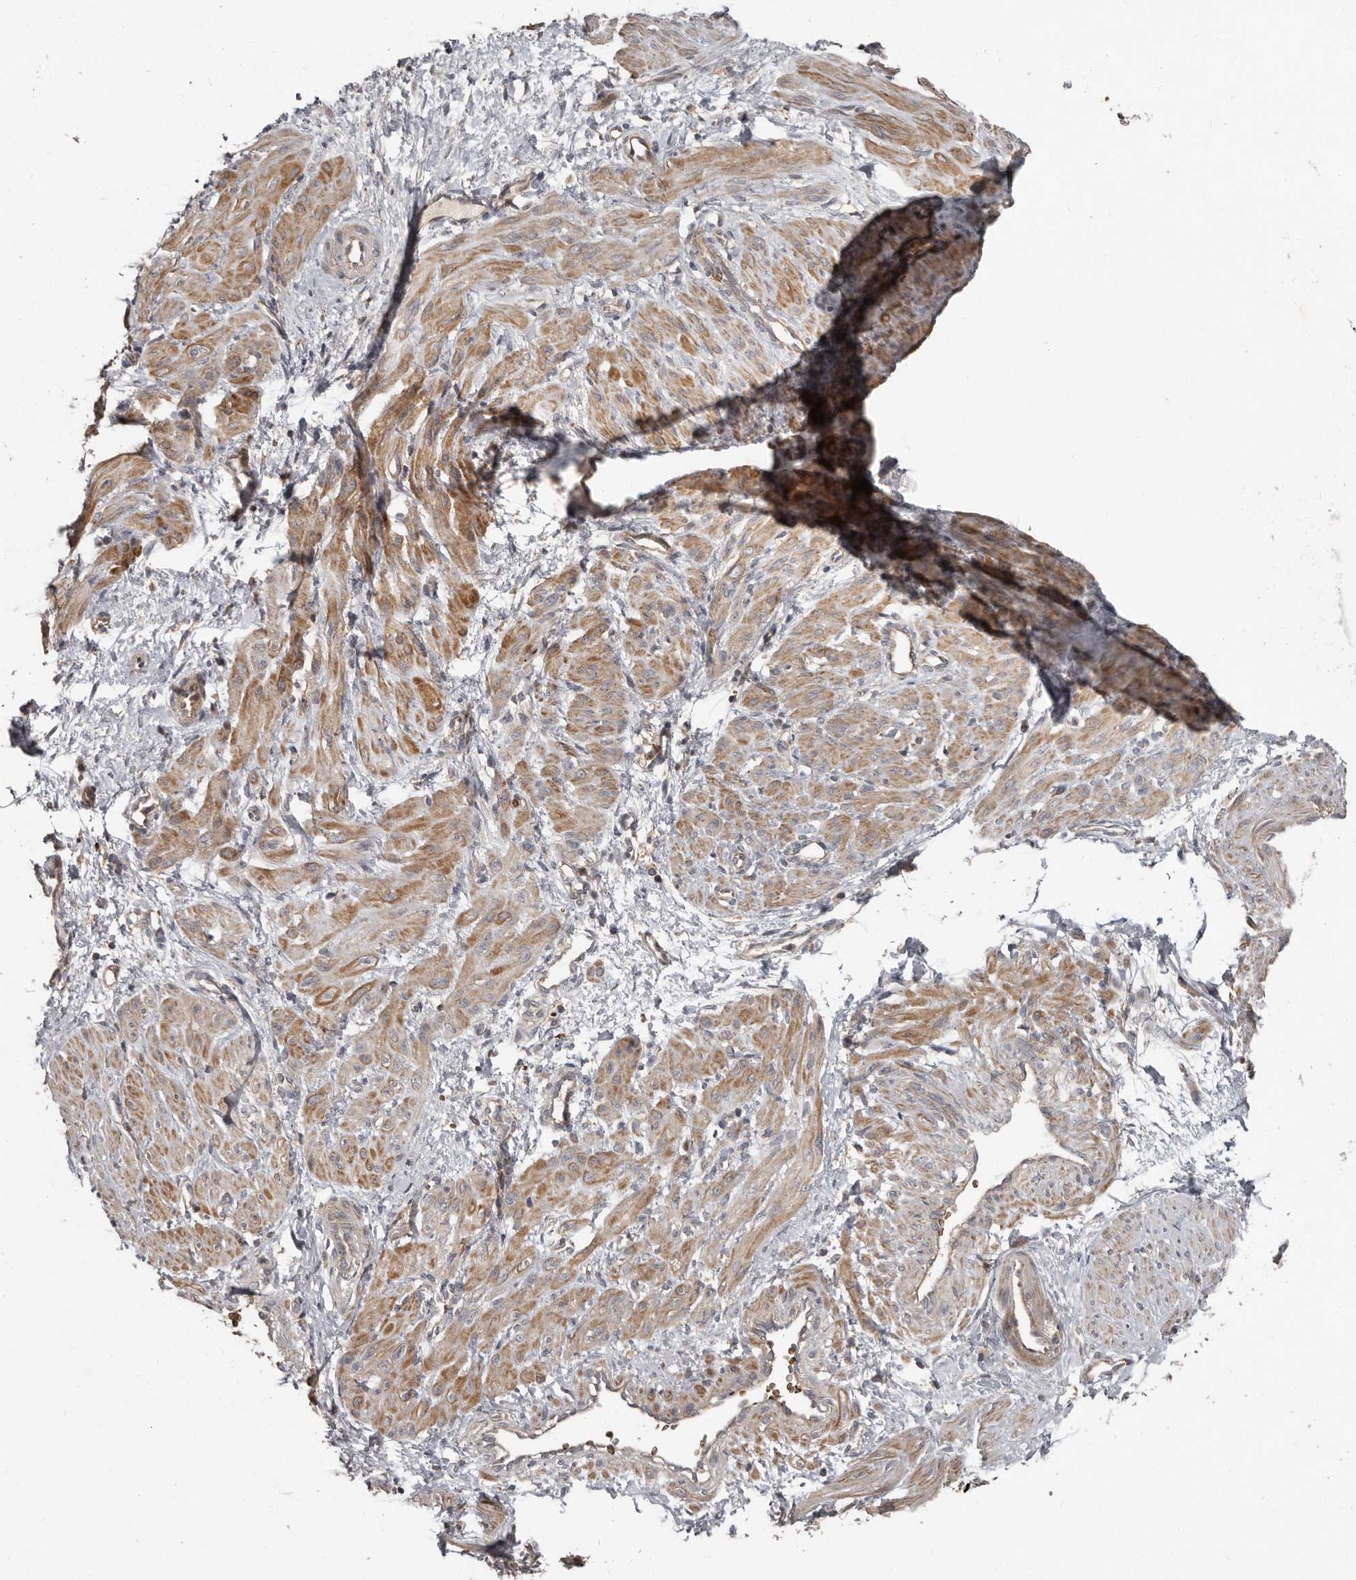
{"staining": {"intensity": "moderate", "quantity": ">75%", "location": "cytoplasmic/membranous"}, "tissue": "smooth muscle", "cell_type": "Smooth muscle cells", "image_type": "normal", "snomed": [{"axis": "morphology", "description": "Normal tissue, NOS"}, {"axis": "topography", "description": "Endometrium"}], "caption": "Benign smooth muscle displays moderate cytoplasmic/membranous staining in about >75% of smooth muscle cells, visualized by immunohistochemistry.", "gene": "FBXO31", "patient": {"sex": "female", "age": 33}}